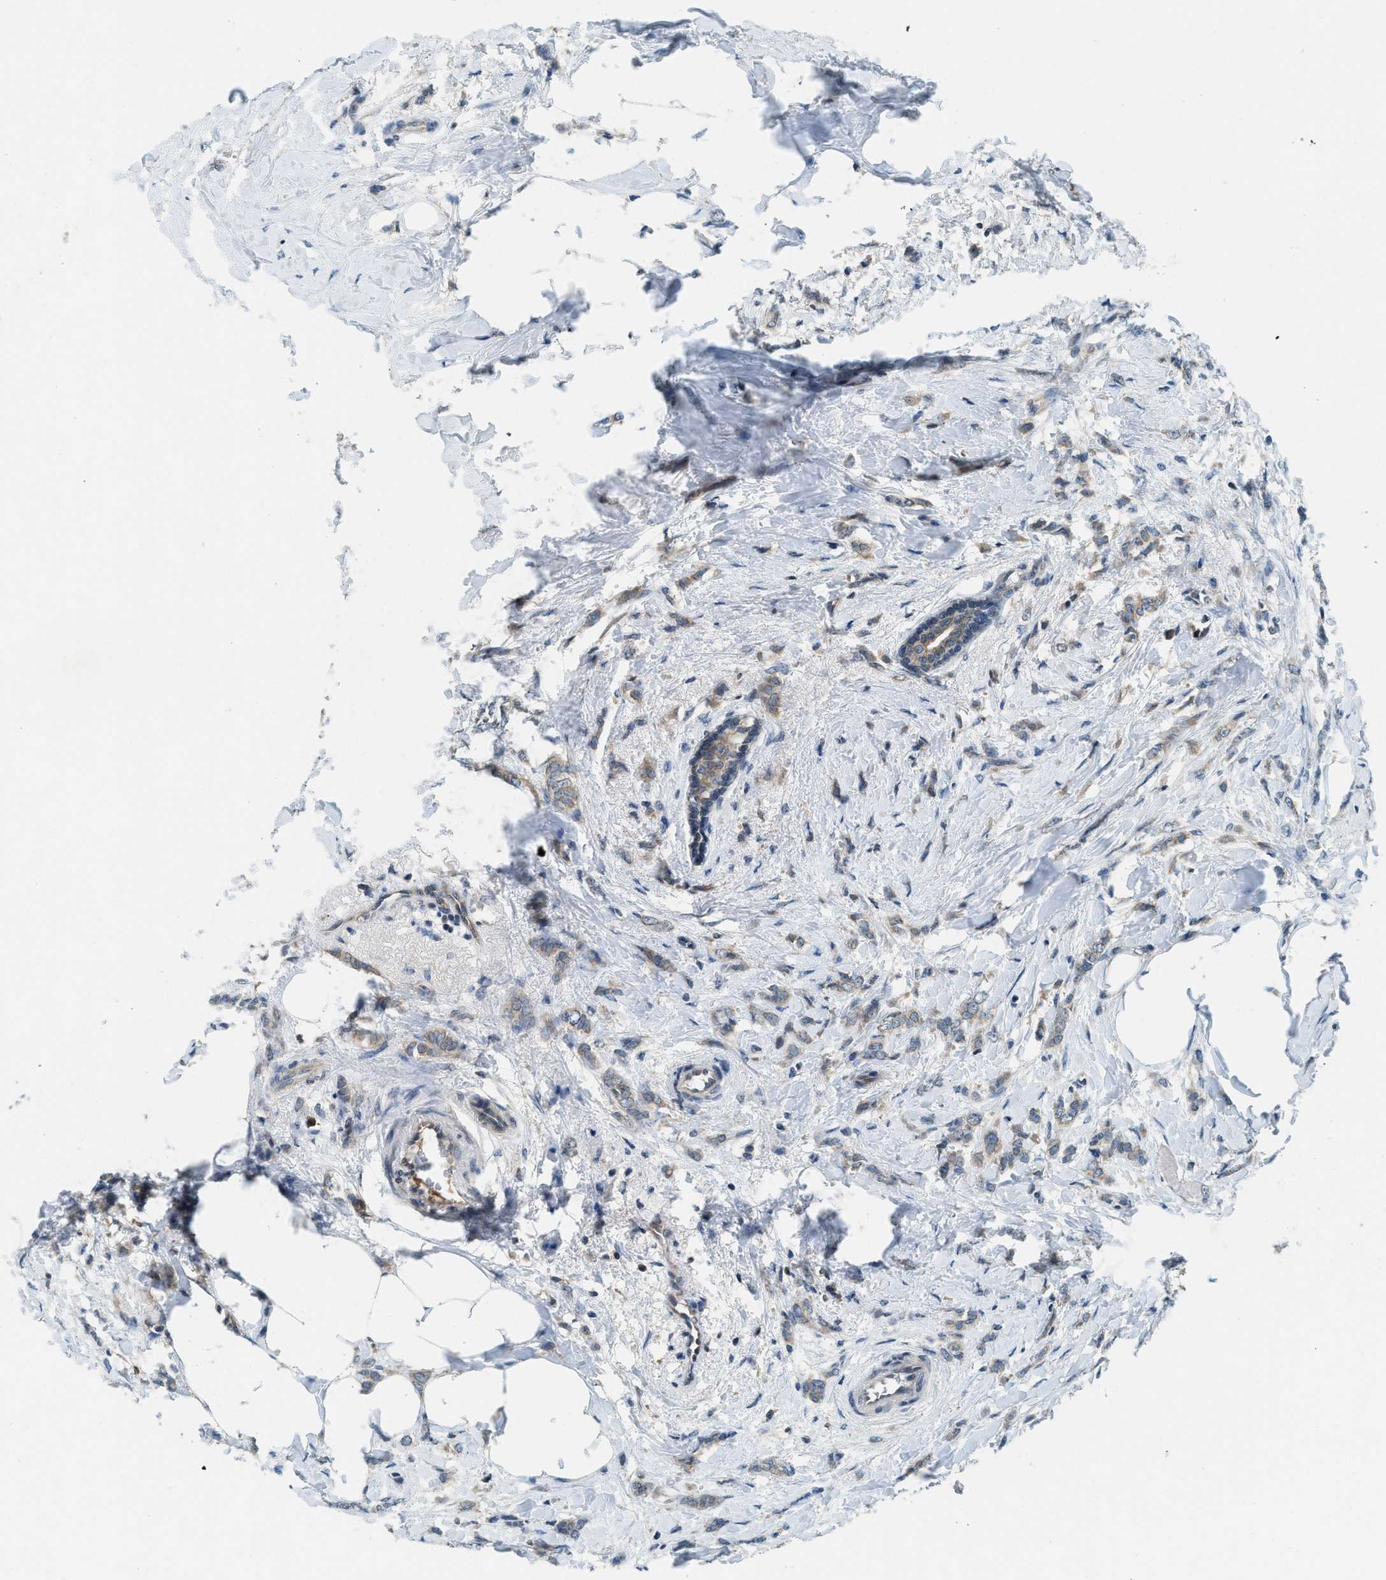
{"staining": {"intensity": "weak", "quantity": "25%-75%", "location": "cytoplasmic/membranous"}, "tissue": "breast cancer", "cell_type": "Tumor cells", "image_type": "cancer", "snomed": [{"axis": "morphology", "description": "Lobular carcinoma, in situ"}, {"axis": "morphology", "description": "Lobular carcinoma"}, {"axis": "topography", "description": "Breast"}], "caption": "IHC photomicrograph of human breast lobular carcinoma in situ stained for a protein (brown), which reveals low levels of weak cytoplasmic/membranous expression in approximately 25%-75% of tumor cells.", "gene": "BCAP31", "patient": {"sex": "female", "age": 41}}